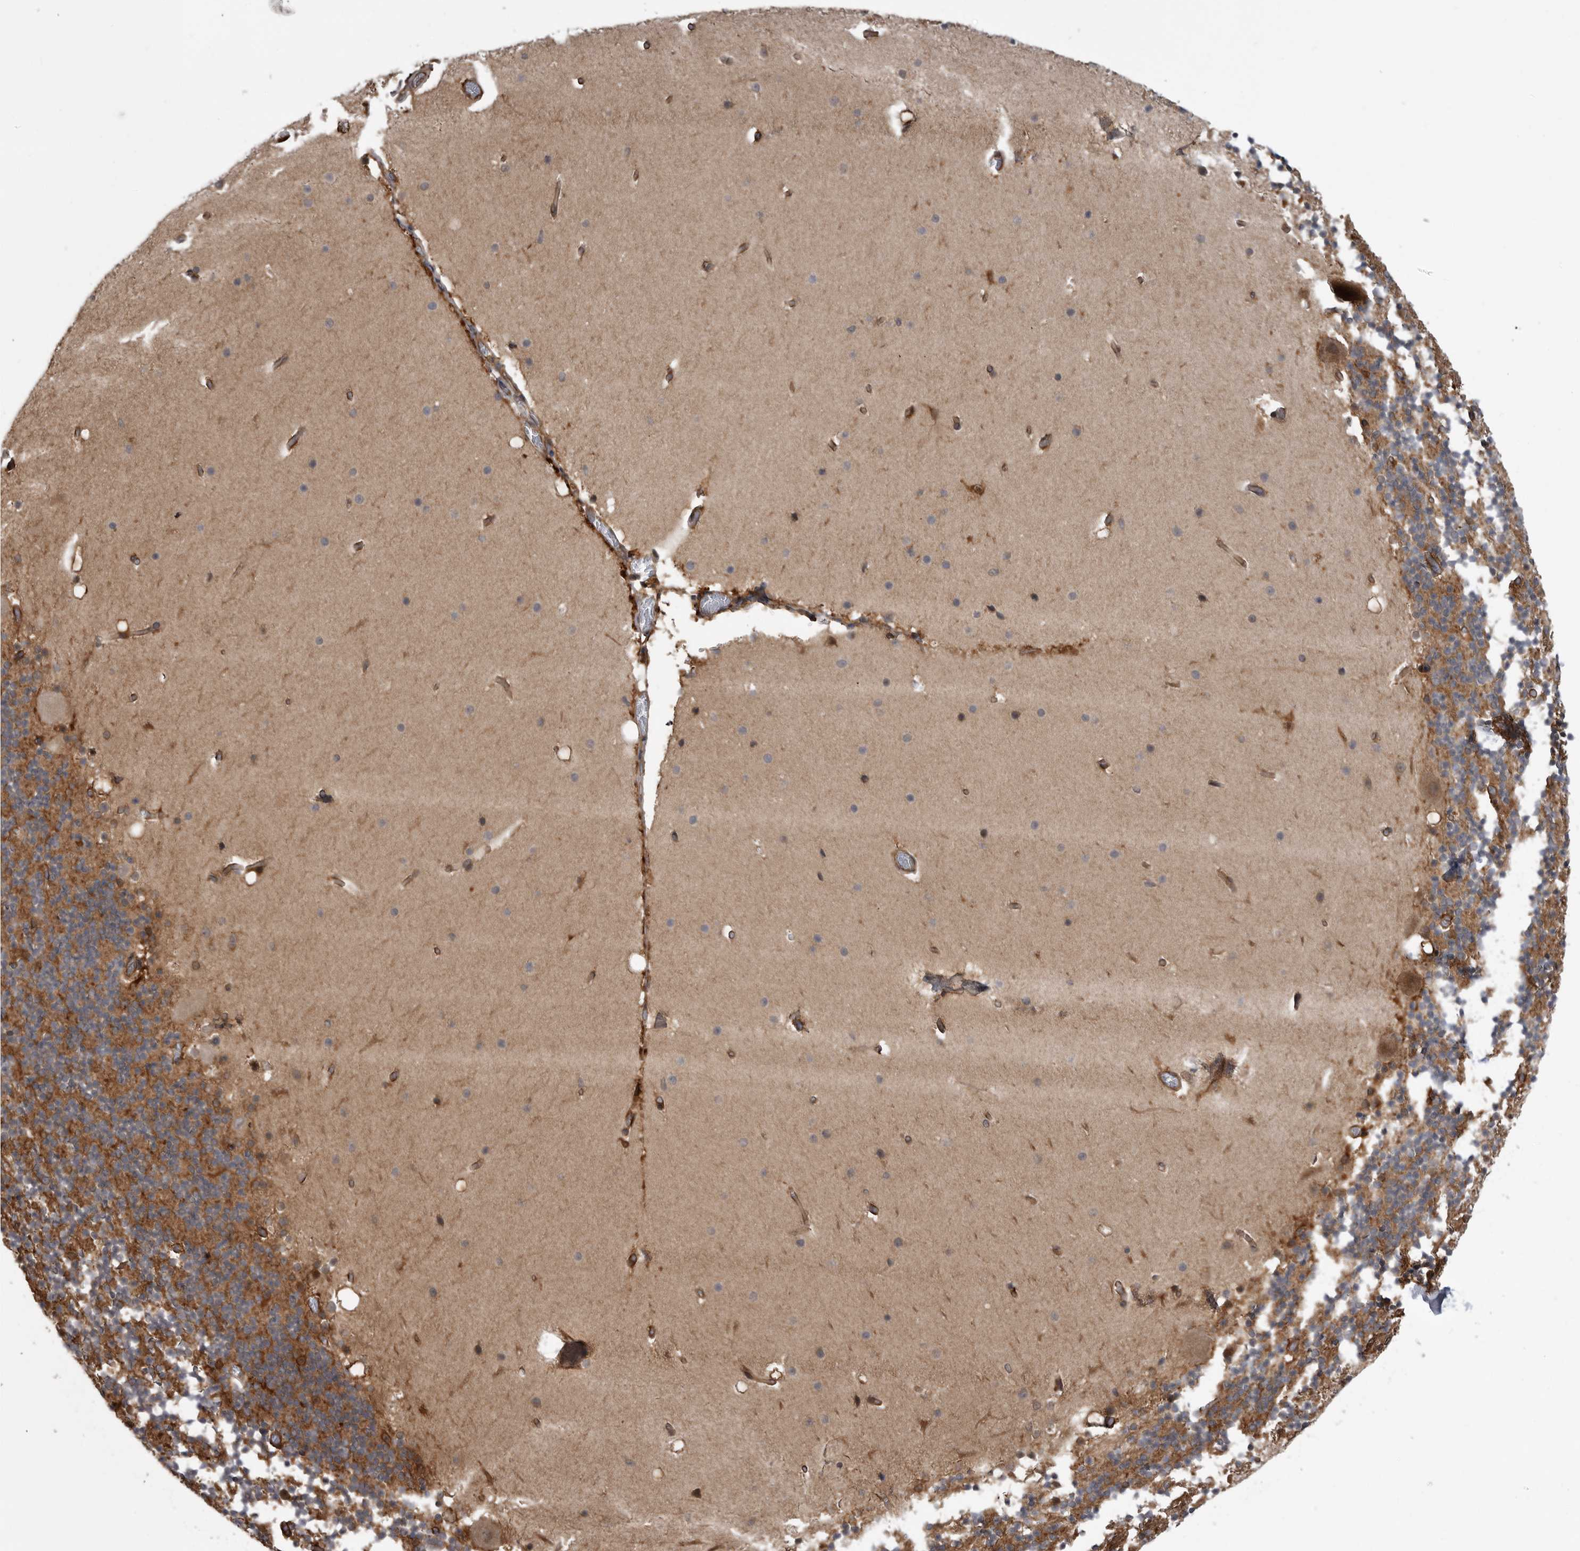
{"staining": {"intensity": "moderate", "quantity": ">75%", "location": "cytoplasmic/membranous"}, "tissue": "cerebellum", "cell_type": "Cells in granular layer", "image_type": "normal", "snomed": [{"axis": "morphology", "description": "Normal tissue, NOS"}, {"axis": "topography", "description": "Cerebellum"}], "caption": "IHC (DAB (3,3'-diaminobenzidine)) staining of normal cerebellum displays moderate cytoplasmic/membranous protein staining in approximately >75% of cells in granular layer. (DAB (3,3'-diaminobenzidine) IHC with brightfield microscopy, high magnification).", "gene": "RAB3GAP2", "patient": {"sex": "male", "age": 57}}